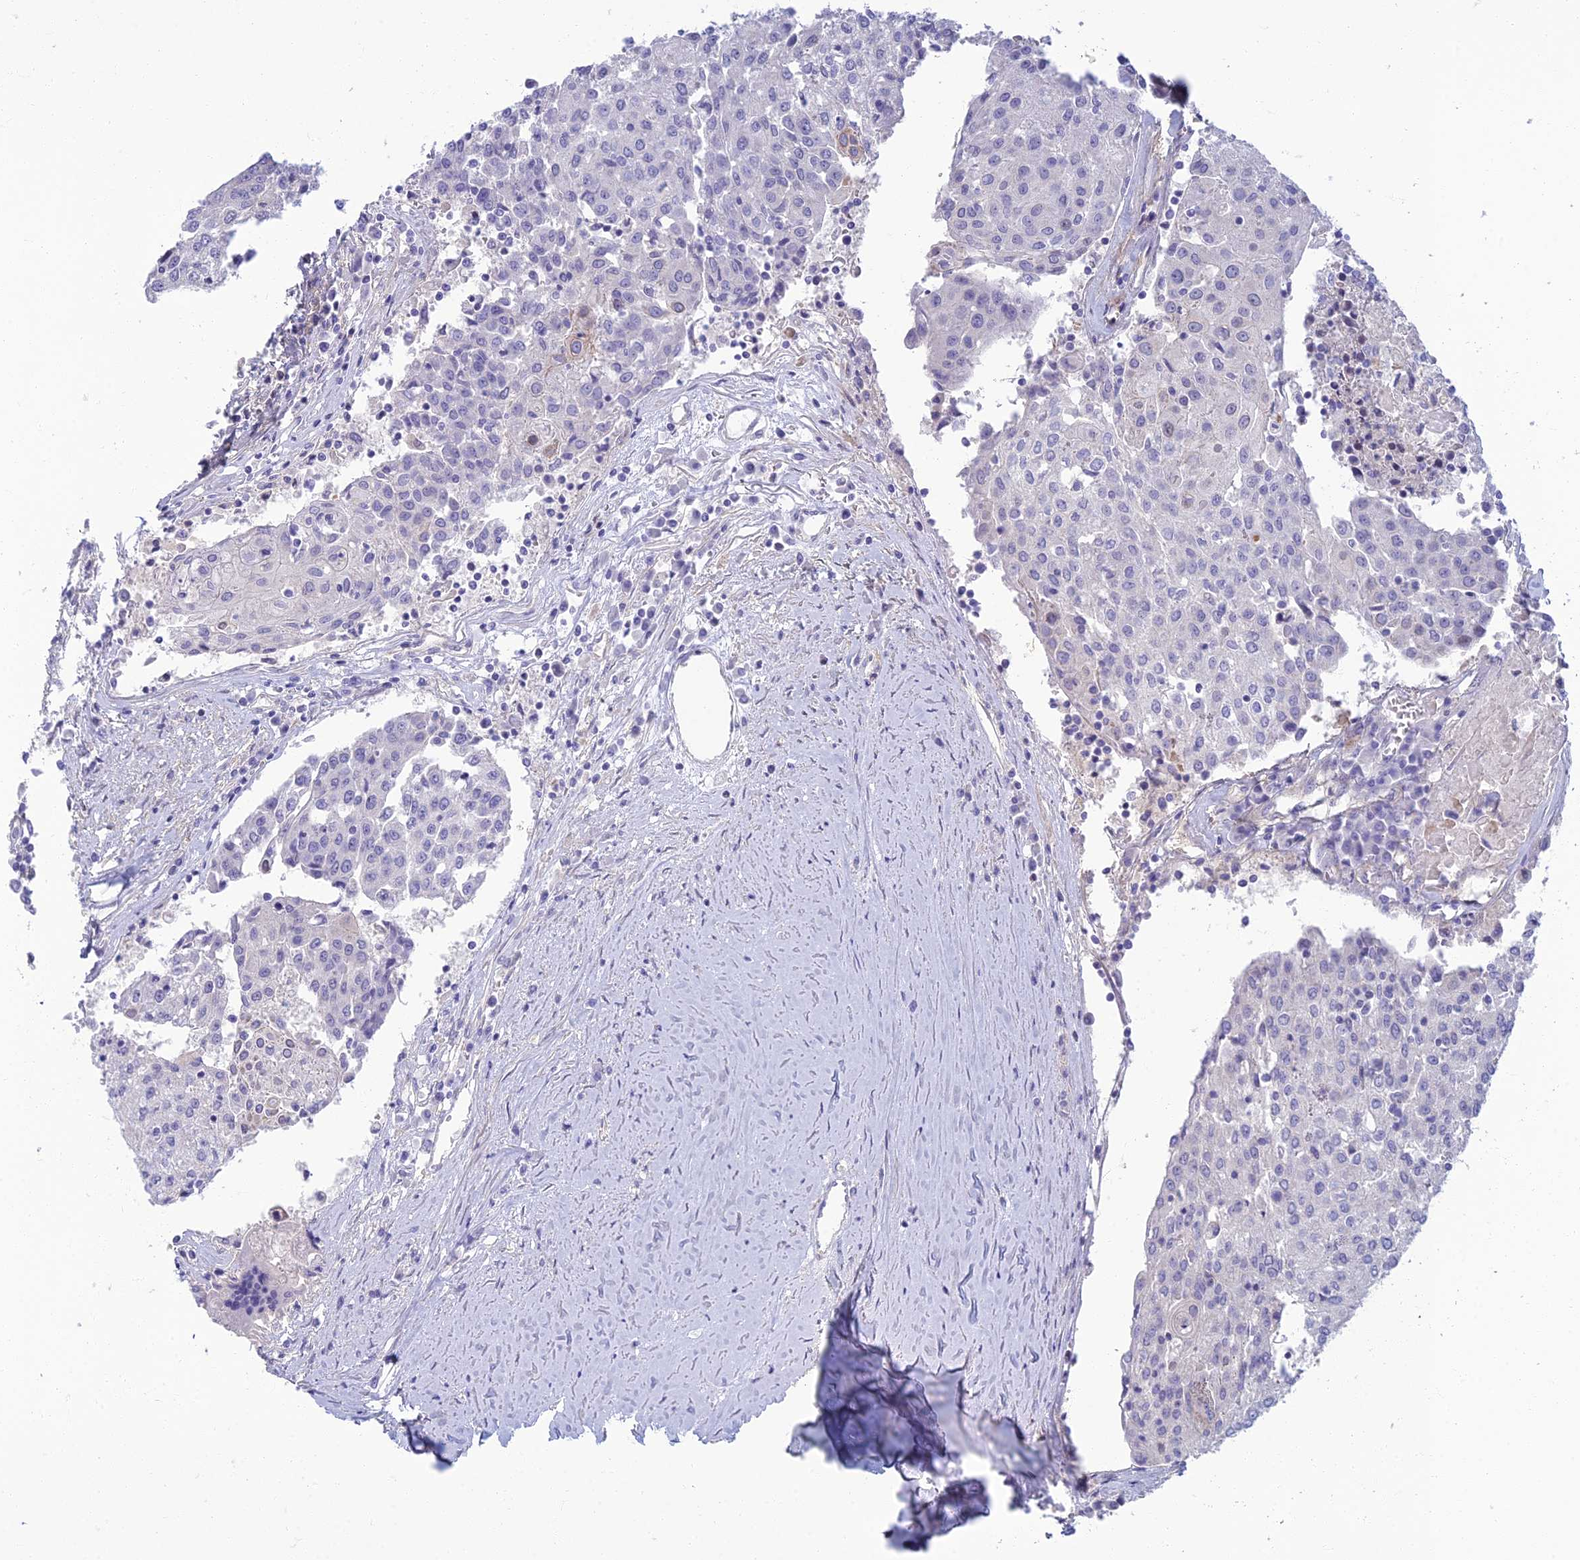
{"staining": {"intensity": "negative", "quantity": "none", "location": "none"}, "tissue": "urothelial cancer", "cell_type": "Tumor cells", "image_type": "cancer", "snomed": [{"axis": "morphology", "description": "Urothelial carcinoma, High grade"}, {"axis": "topography", "description": "Urinary bladder"}], "caption": "A micrograph of human urothelial cancer is negative for staining in tumor cells.", "gene": "NEURL1", "patient": {"sex": "female", "age": 85}}